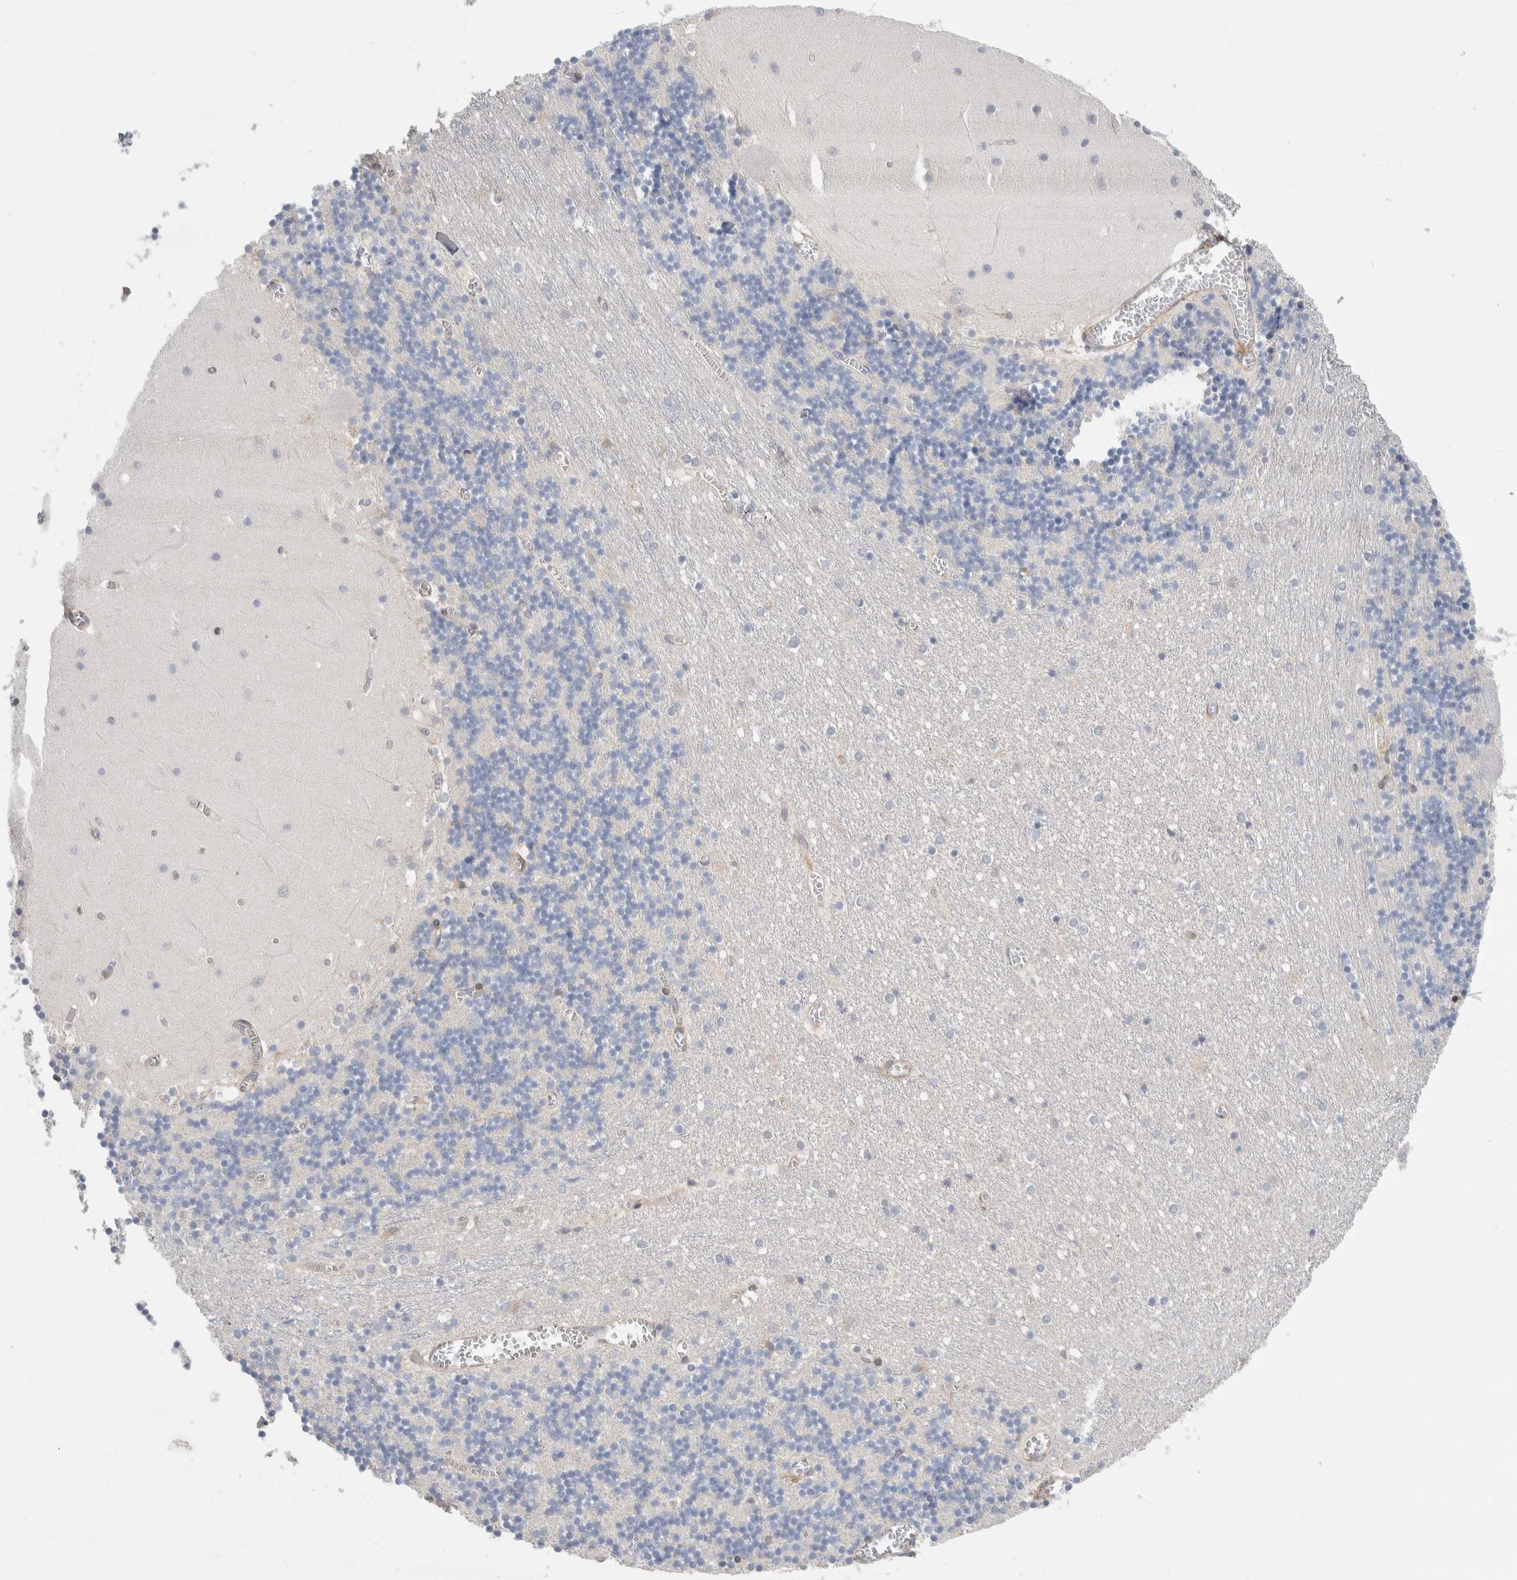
{"staining": {"intensity": "weak", "quantity": "<25%", "location": "cytoplasmic/membranous"}, "tissue": "cerebellum", "cell_type": "Cells in granular layer", "image_type": "normal", "snomed": [{"axis": "morphology", "description": "Normal tissue, NOS"}, {"axis": "topography", "description": "Cerebellum"}], "caption": "Immunohistochemistry (IHC) histopathology image of benign human cerebellum stained for a protein (brown), which reveals no staining in cells in granular layer.", "gene": "SYTL5", "patient": {"sex": "female", "age": 28}}